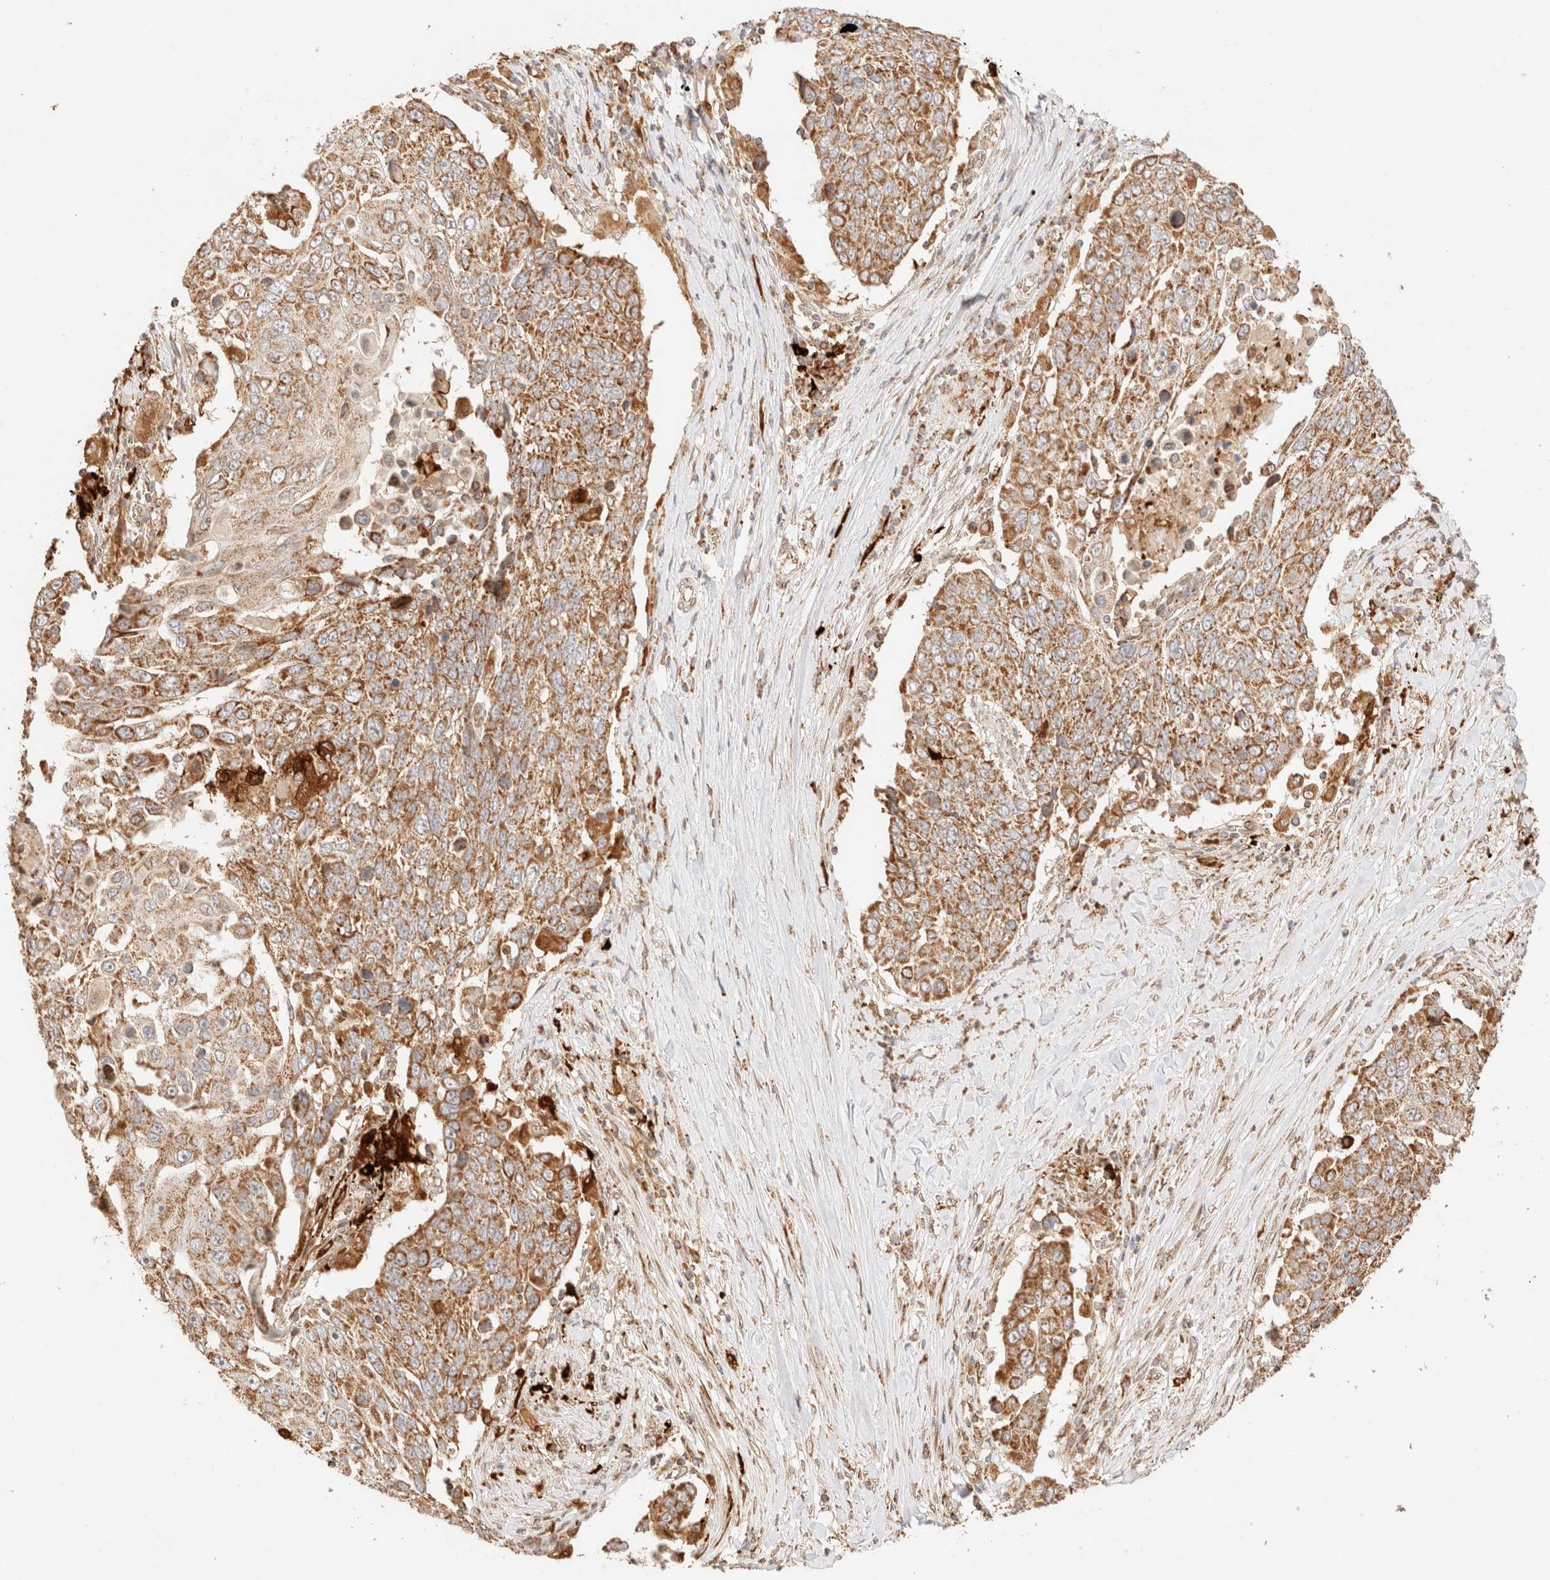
{"staining": {"intensity": "moderate", "quantity": ">75%", "location": "cytoplasmic/membranous"}, "tissue": "lung cancer", "cell_type": "Tumor cells", "image_type": "cancer", "snomed": [{"axis": "morphology", "description": "Squamous cell carcinoma, NOS"}, {"axis": "topography", "description": "Lung"}], "caption": "About >75% of tumor cells in human lung cancer show moderate cytoplasmic/membranous protein staining as visualized by brown immunohistochemical staining.", "gene": "TACO1", "patient": {"sex": "male", "age": 66}}